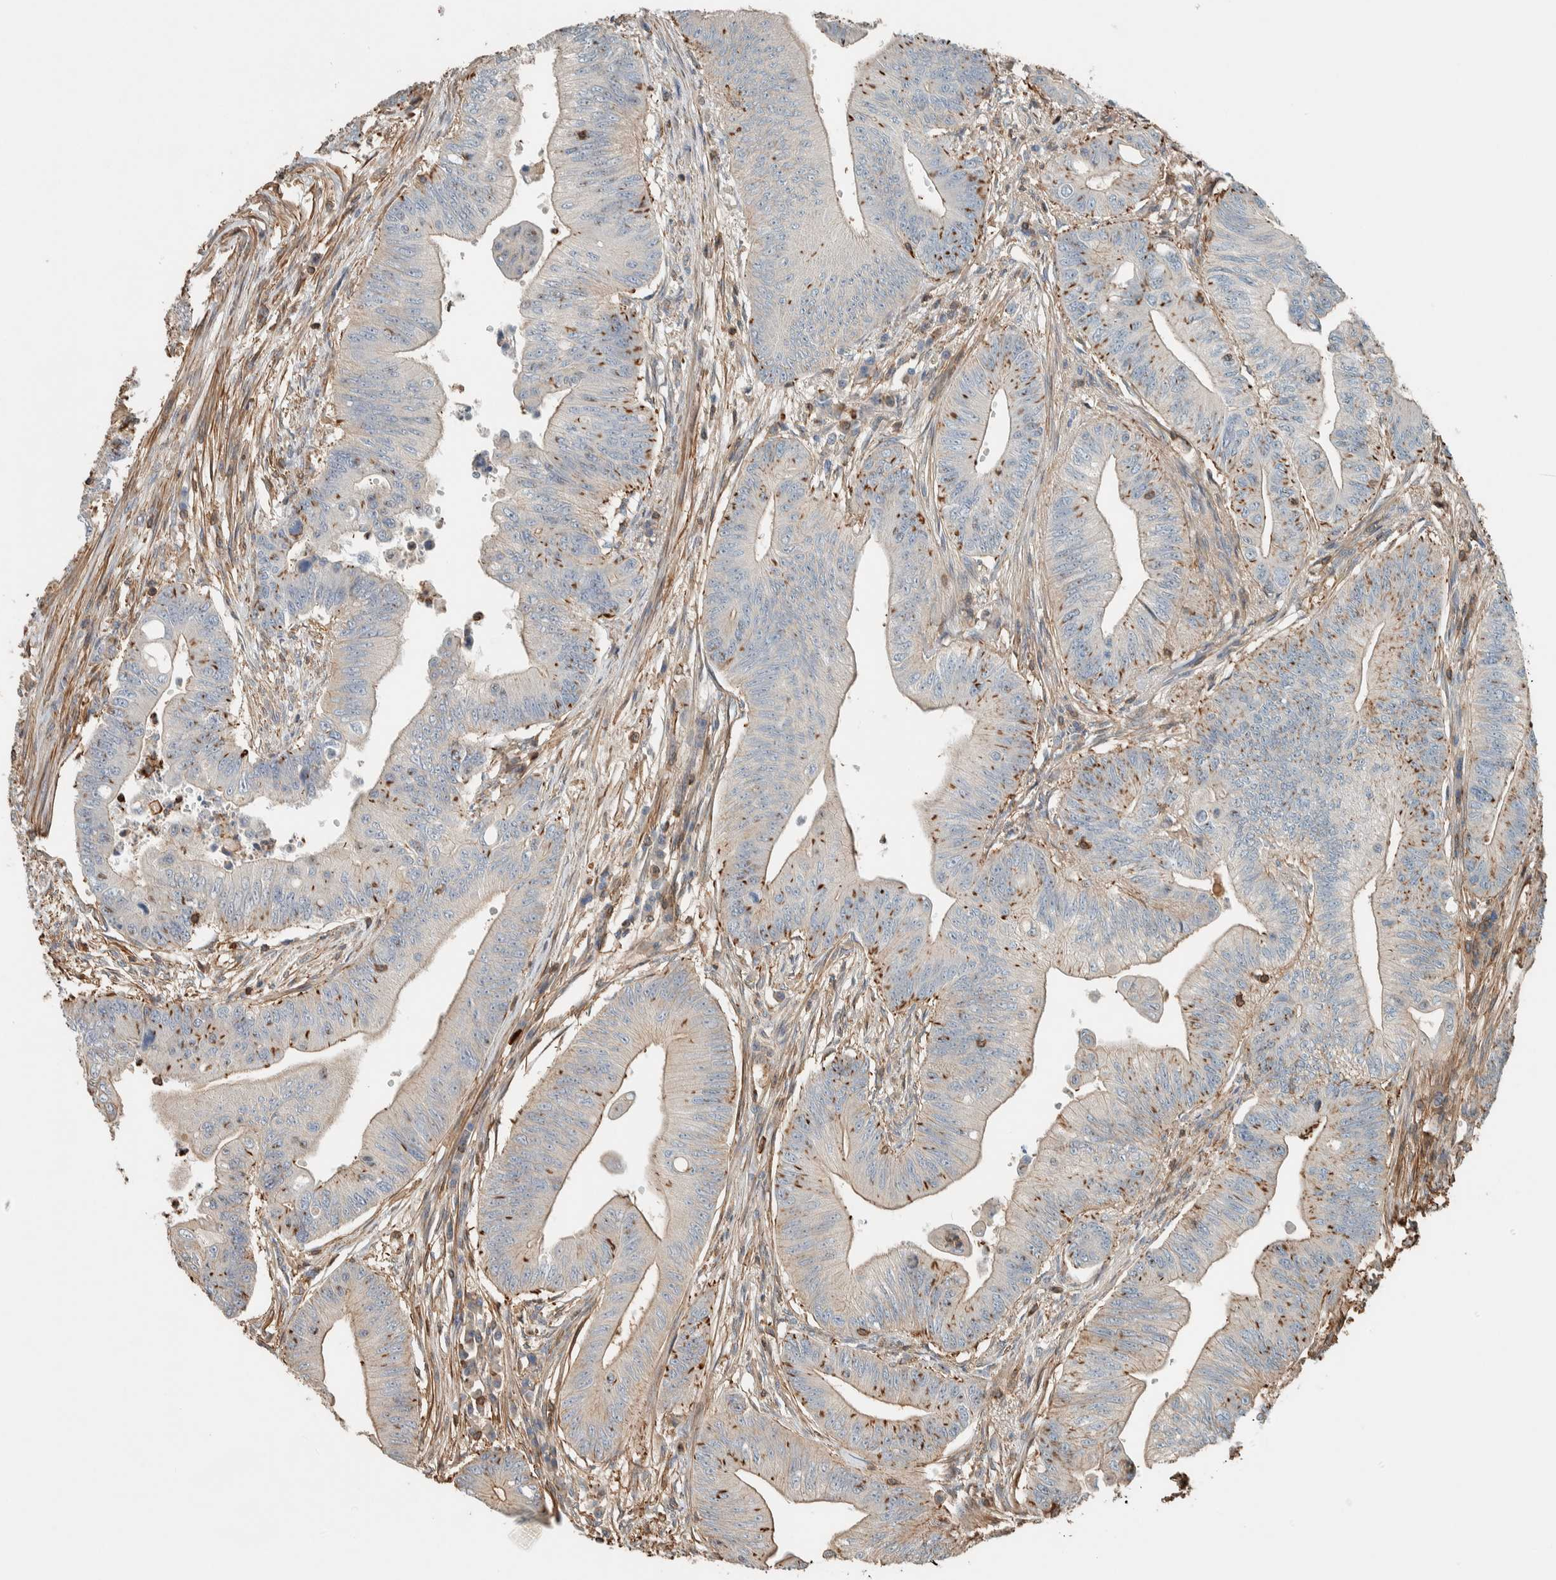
{"staining": {"intensity": "weak", "quantity": "<25%", "location": "cytoplasmic/membranous"}, "tissue": "colorectal cancer", "cell_type": "Tumor cells", "image_type": "cancer", "snomed": [{"axis": "morphology", "description": "Adenoma, NOS"}, {"axis": "morphology", "description": "Adenocarcinoma, NOS"}, {"axis": "topography", "description": "Colon"}], "caption": "High magnification brightfield microscopy of colorectal cancer (adenocarcinoma) stained with DAB (3,3'-diaminobenzidine) (brown) and counterstained with hematoxylin (blue): tumor cells show no significant staining.", "gene": "CTBP2", "patient": {"sex": "male", "age": 79}}